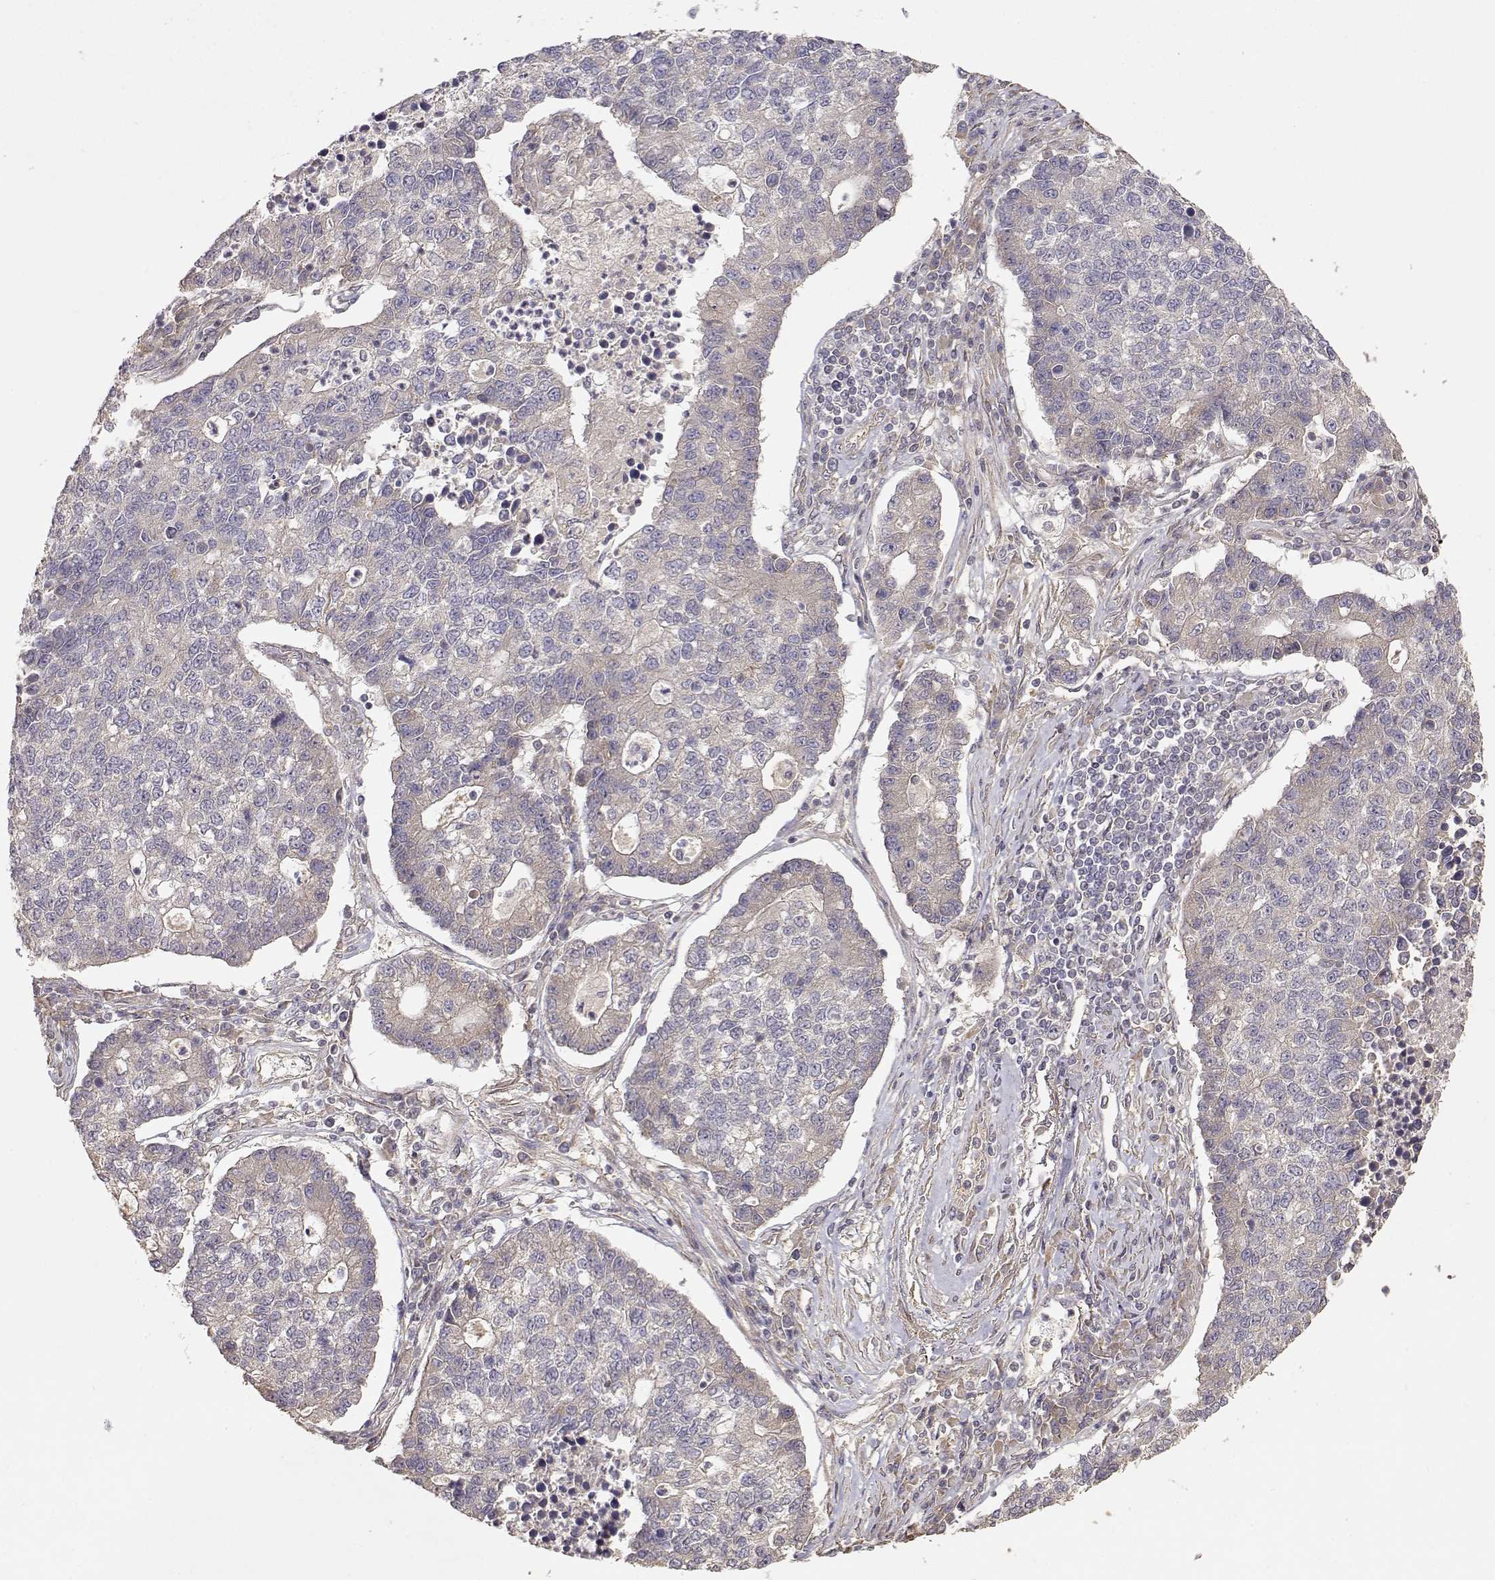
{"staining": {"intensity": "weak", "quantity": "<25%", "location": "cytoplasmic/membranous"}, "tissue": "lung cancer", "cell_type": "Tumor cells", "image_type": "cancer", "snomed": [{"axis": "morphology", "description": "Adenocarcinoma, NOS"}, {"axis": "topography", "description": "Lung"}], "caption": "Lung adenocarcinoma was stained to show a protein in brown. There is no significant expression in tumor cells.", "gene": "PICK1", "patient": {"sex": "male", "age": 57}}